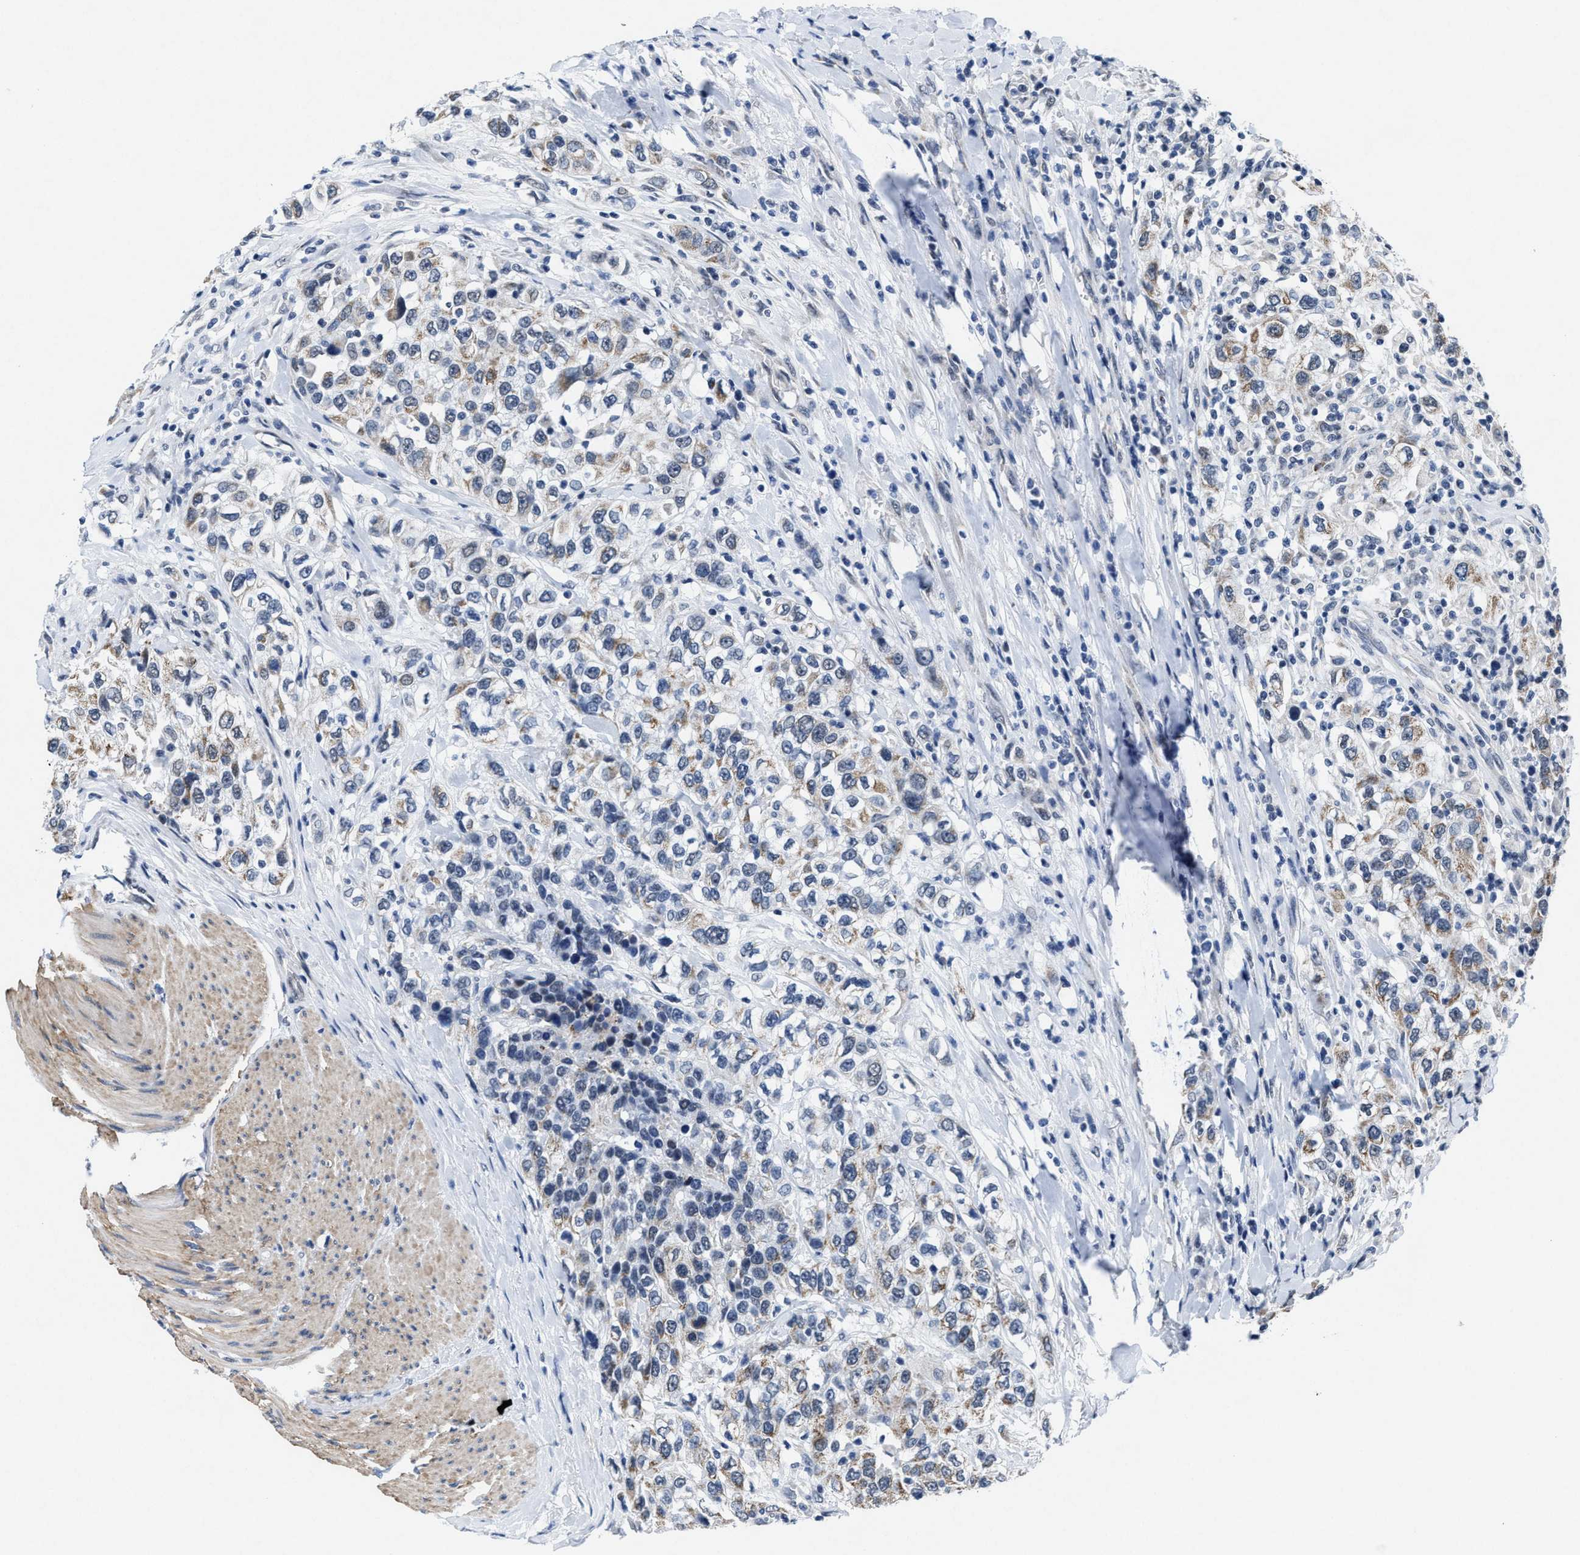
{"staining": {"intensity": "moderate", "quantity": "25%-75%", "location": "cytoplasmic/membranous"}, "tissue": "urothelial cancer", "cell_type": "Tumor cells", "image_type": "cancer", "snomed": [{"axis": "morphology", "description": "Urothelial carcinoma, High grade"}, {"axis": "topography", "description": "Urinary bladder"}], "caption": "Tumor cells demonstrate moderate cytoplasmic/membranous expression in approximately 25%-75% of cells in urothelial cancer.", "gene": "ID3", "patient": {"sex": "female", "age": 80}}